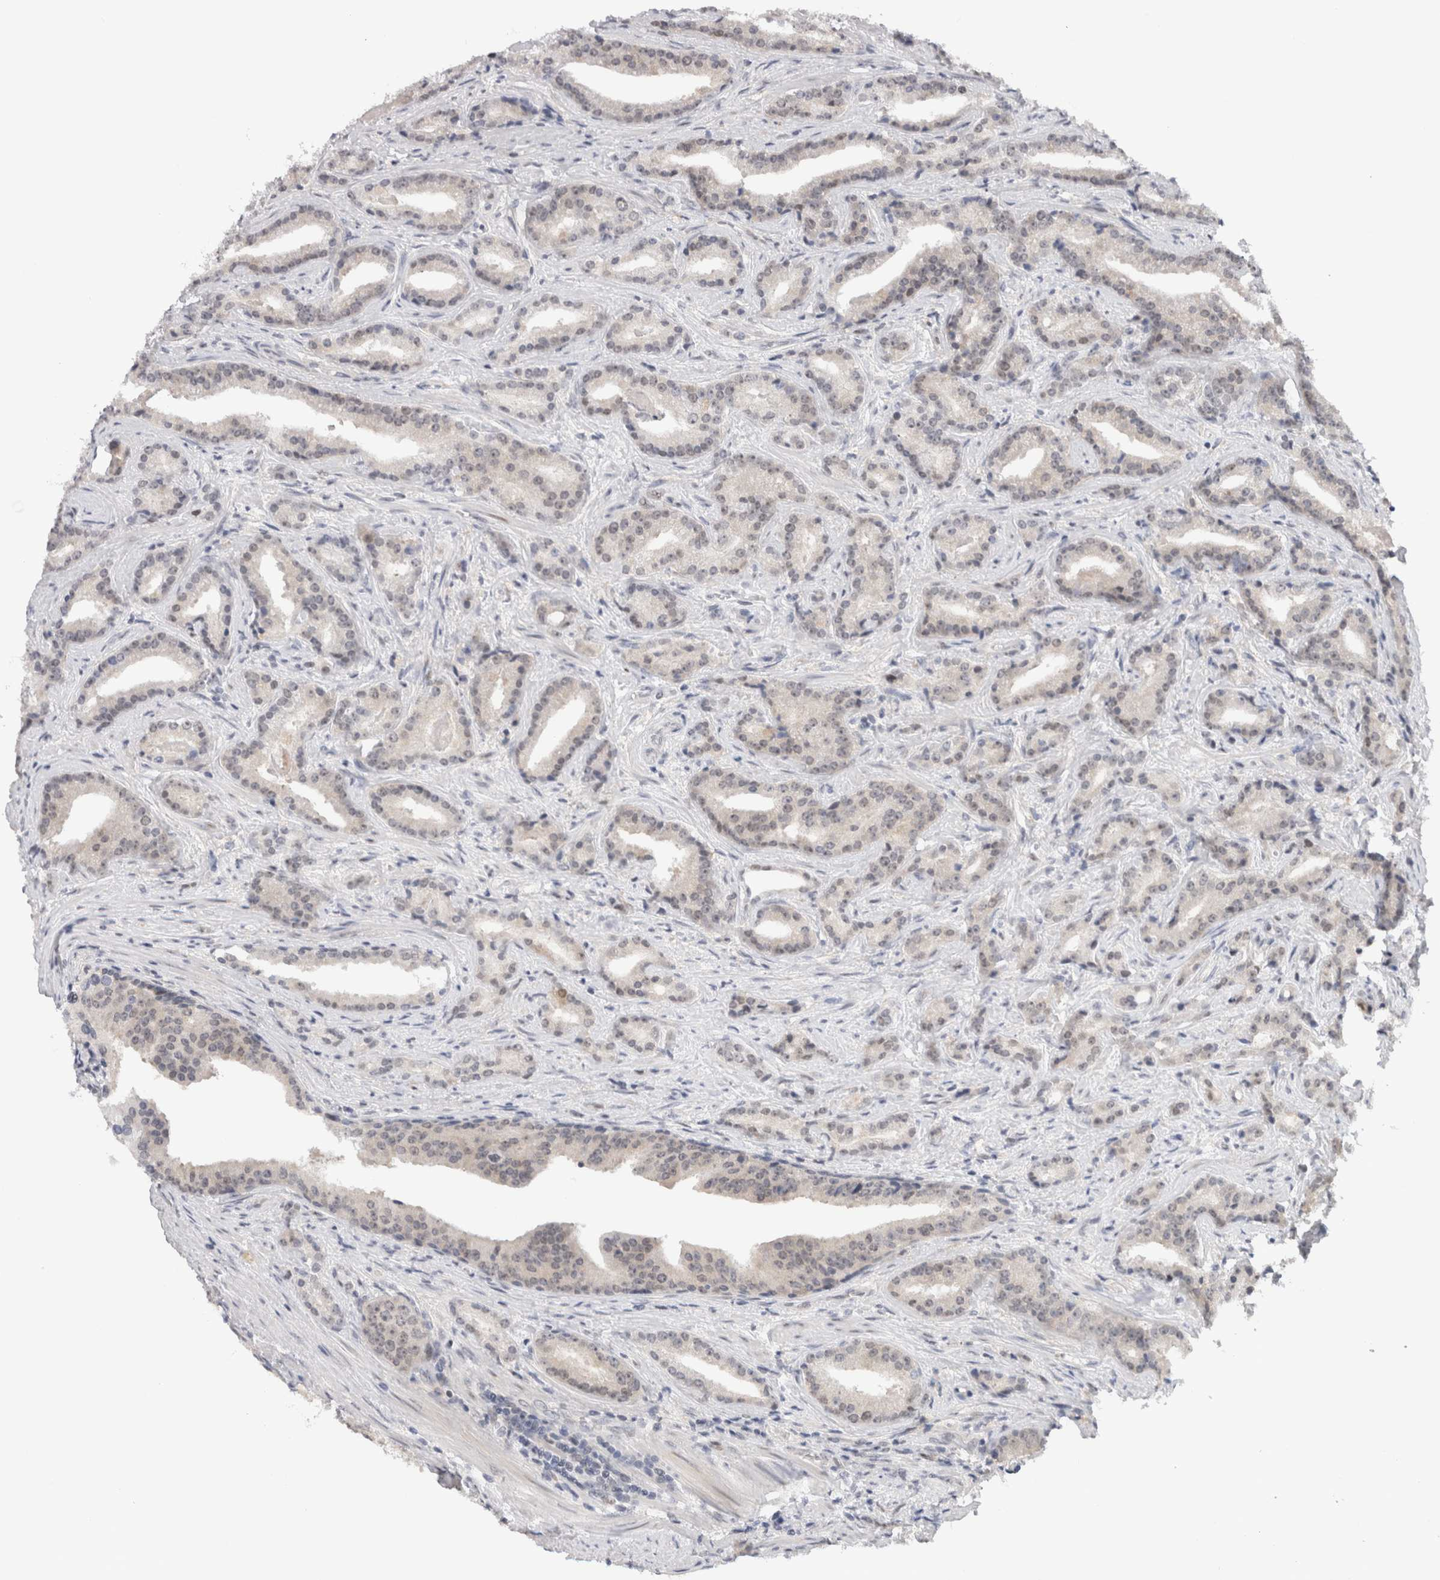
{"staining": {"intensity": "negative", "quantity": "none", "location": "none"}, "tissue": "prostate cancer", "cell_type": "Tumor cells", "image_type": "cancer", "snomed": [{"axis": "morphology", "description": "Adenocarcinoma, Low grade"}, {"axis": "topography", "description": "Prostate"}], "caption": "A high-resolution micrograph shows IHC staining of adenocarcinoma (low-grade) (prostate), which demonstrates no significant expression in tumor cells. Brightfield microscopy of immunohistochemistry (IHC) stained with DAB (3,3'-diaminobenzidine) (brown) and hematoxylin (blue), captured at high magnification.", "gene": "ZNF521", "patient": {"sex": "male", "age": 67}}